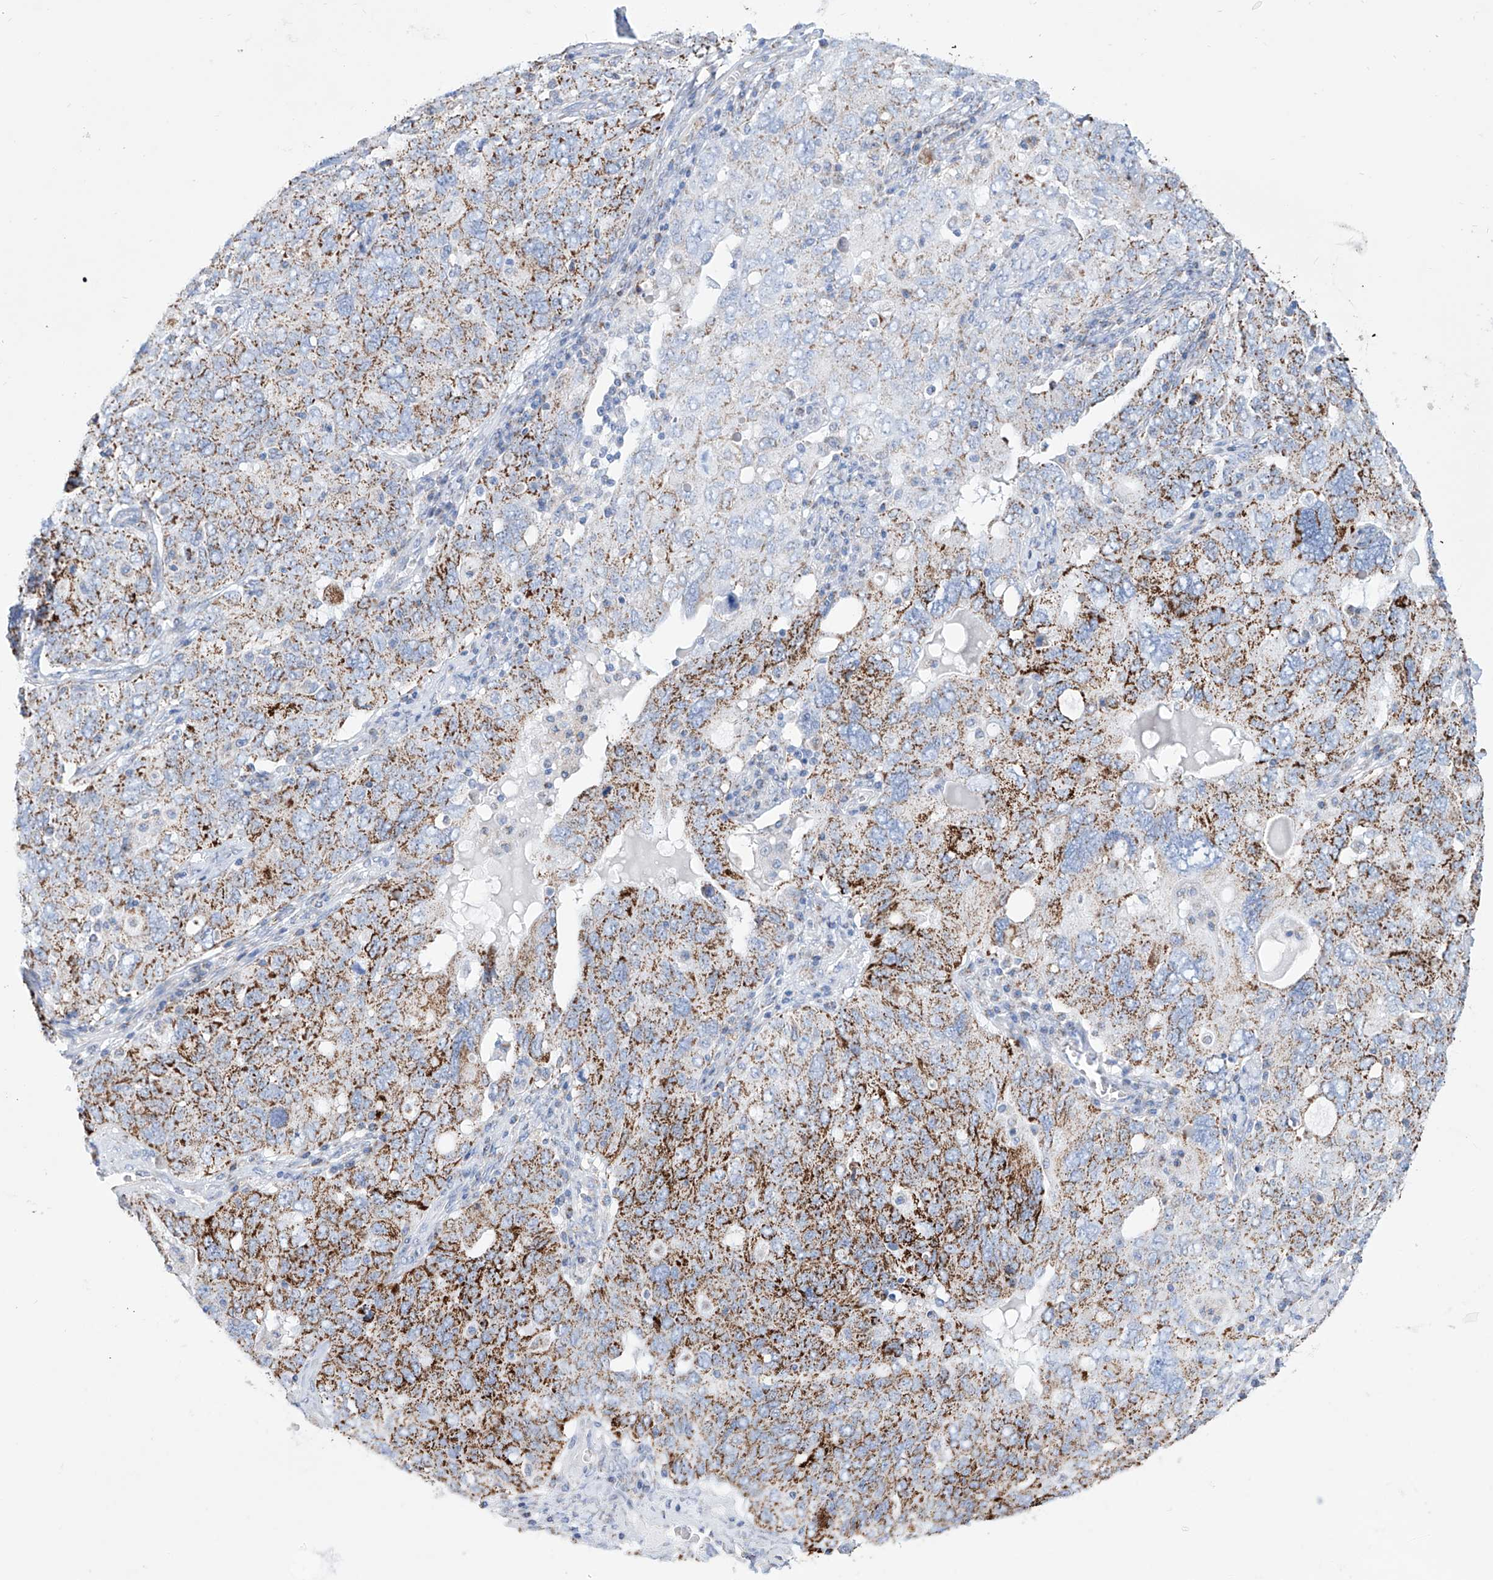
{"staining": {"intensity": "strong", "quantity": ">75%", "location": "cytoplasmic/membranous"}, "tissue": "ovarian cancer", "cell_type": "Tumor cells", "image_type": "cancer", "snomed": [{"axis": "morphology", "description": "Carcinoma, endometroid"}, {"axis": "topography", "description": "Ovary"}], "caption": "There is high levels of strong cytoplasmic/membranous expression in tumor cells of endometroid carcinoma (ovarian), as demonstrated by immunohistochemical staining (brown color).", "gene": "ALDH6A1", "patient": {"sex": "female", "age": 62}}